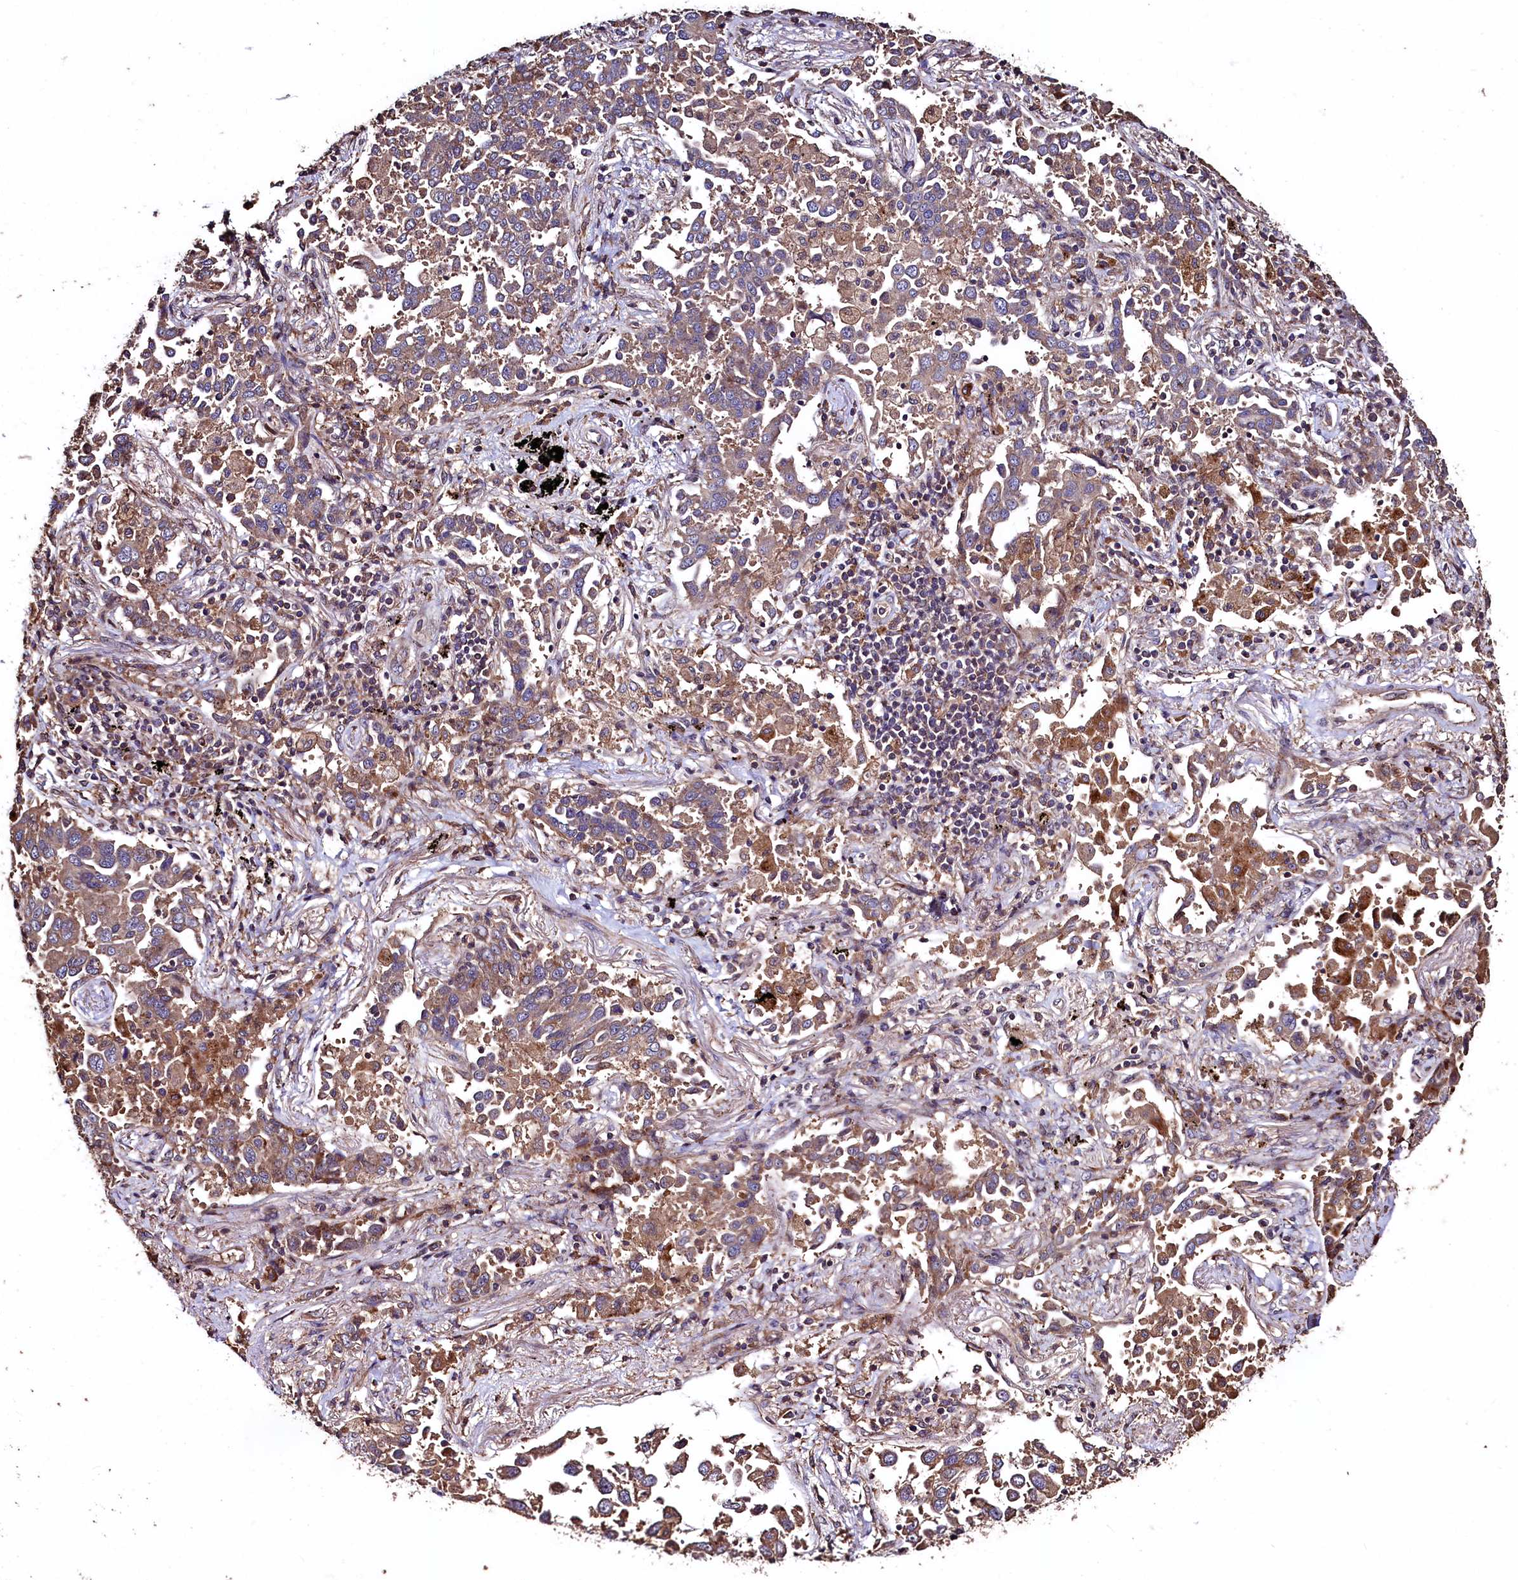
{"staining": {"intensity": "weak", "quantity": ">75%", "location": "cytoplasmic/membranous"}, "tissue": "lung cancer", "cell_type": "Tumor cells", "image_type": "cancer", "snomed": [{"axis": "morphology", "description": "Adenocarcinoma, NOS"}, {"axis": "topography", "description": "Lung"}], "caption": "High-magnification brightfield microscopy of lung cancer stained with DAB (brown) and counterstained with hematoxylin (blue). tumor cells exhibit weak cytoplasmic/membranous staining is present in approximately>75% of cells.", "gene": "TMEM98", "patient": {"sex": "male", "age": 67}}